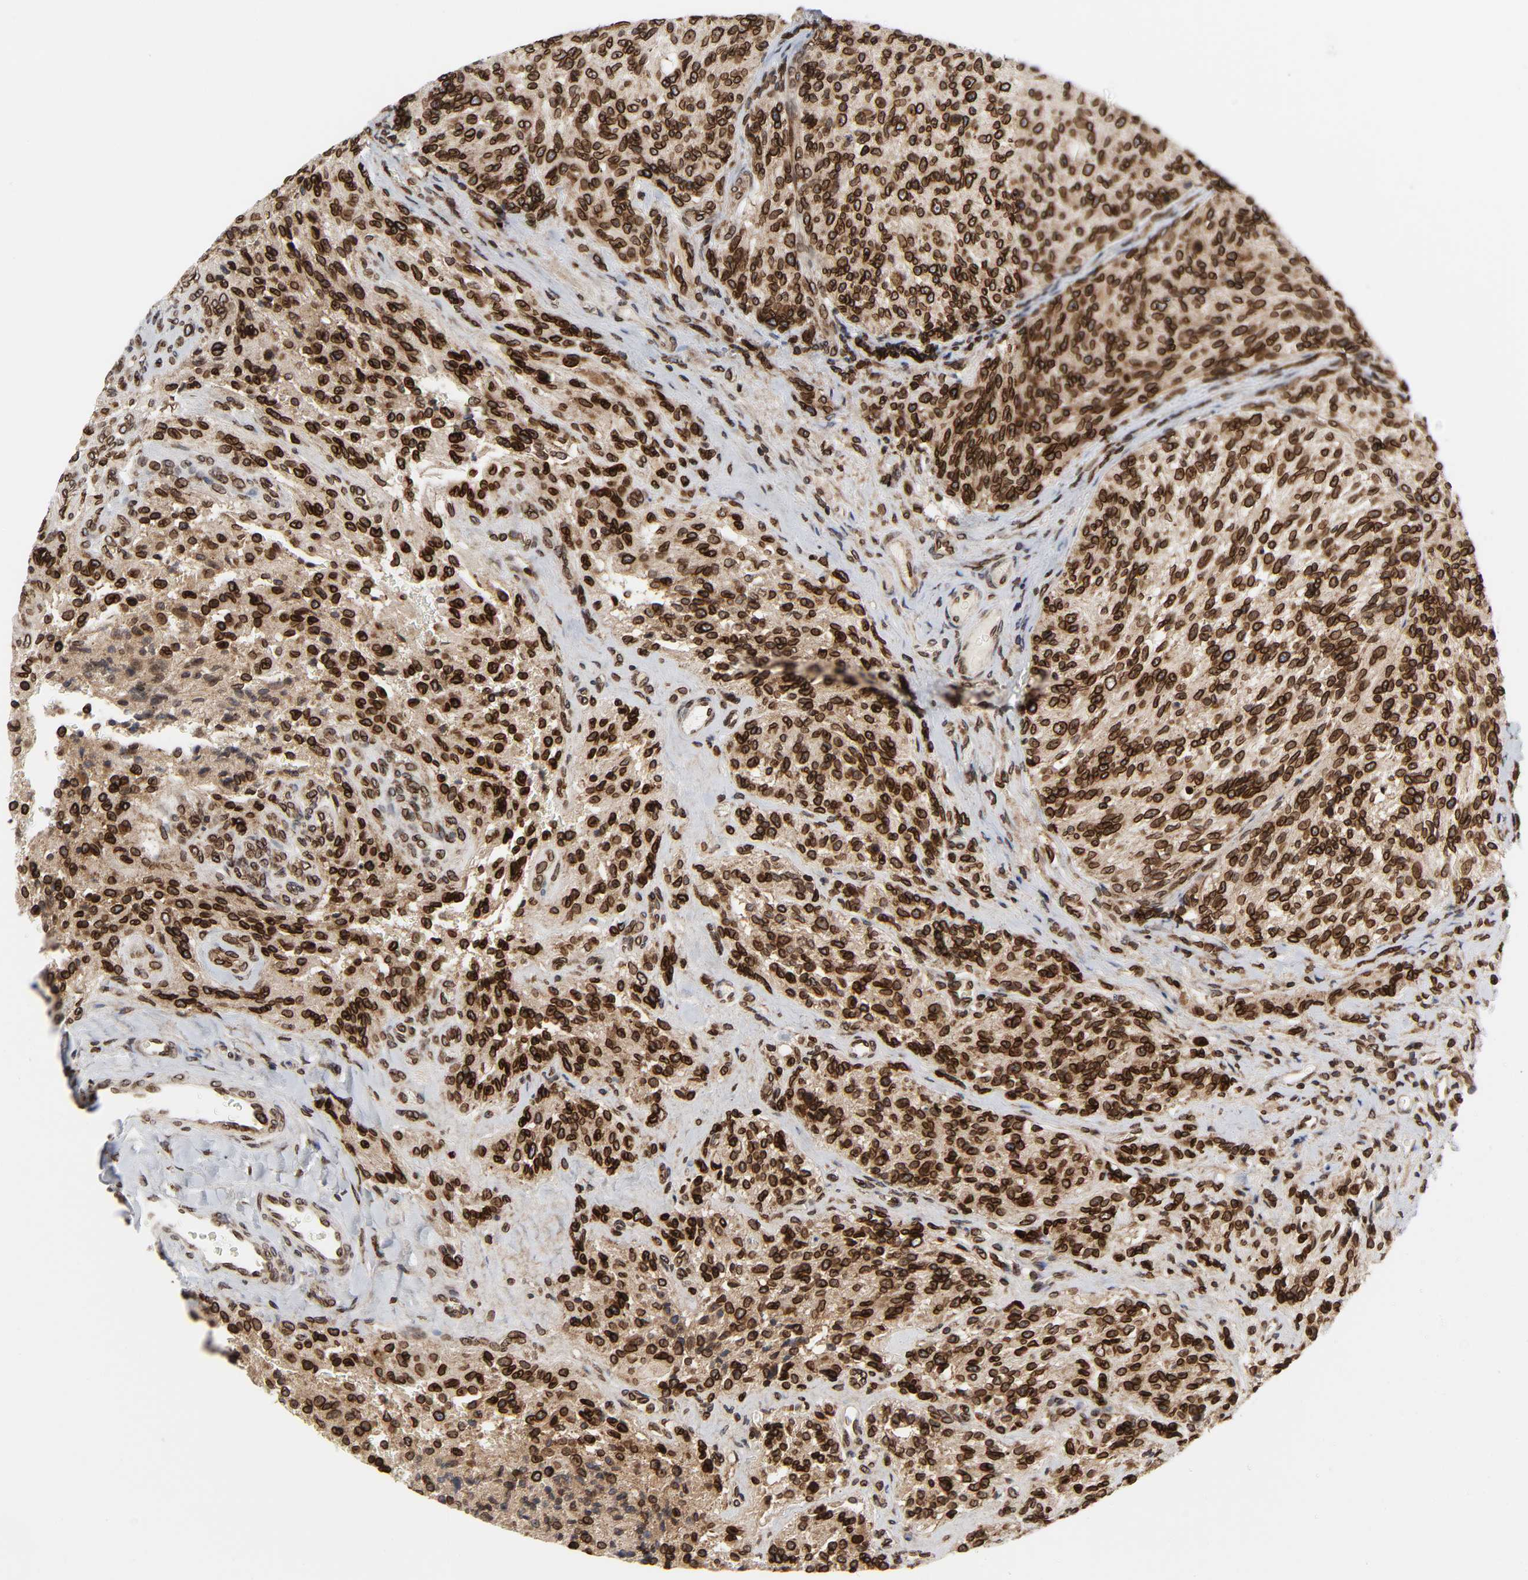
{"staining": {"intensity": "strong", "quantity": ">75%", "location": "cytoplasmic/membranous,nuclear"}, "tissue": "glioma", "cell_type": "Tumor cells", "image_type": "cancer", "snomed": [{"axis": "morphology", "description": "Normal tissue, NOS"}, {"axis": "morphology", "description": "Glioma, malignant, High grade"}, {"axis": "topography", "description": "Cerebral cortex"}], "caption": "High-grade glioma (malignant) was stained to show a protein in brown. There is high levels of strong cytoplasmic/membranous and nuclear expression in about >75% of tumor cells. (DAB (3,3'-diaminobenzidine) = brown stain, brightfield microscopy at high magnification).", "gene": "RANGAP1", "patient": {"sex": "male", "age": 56}}